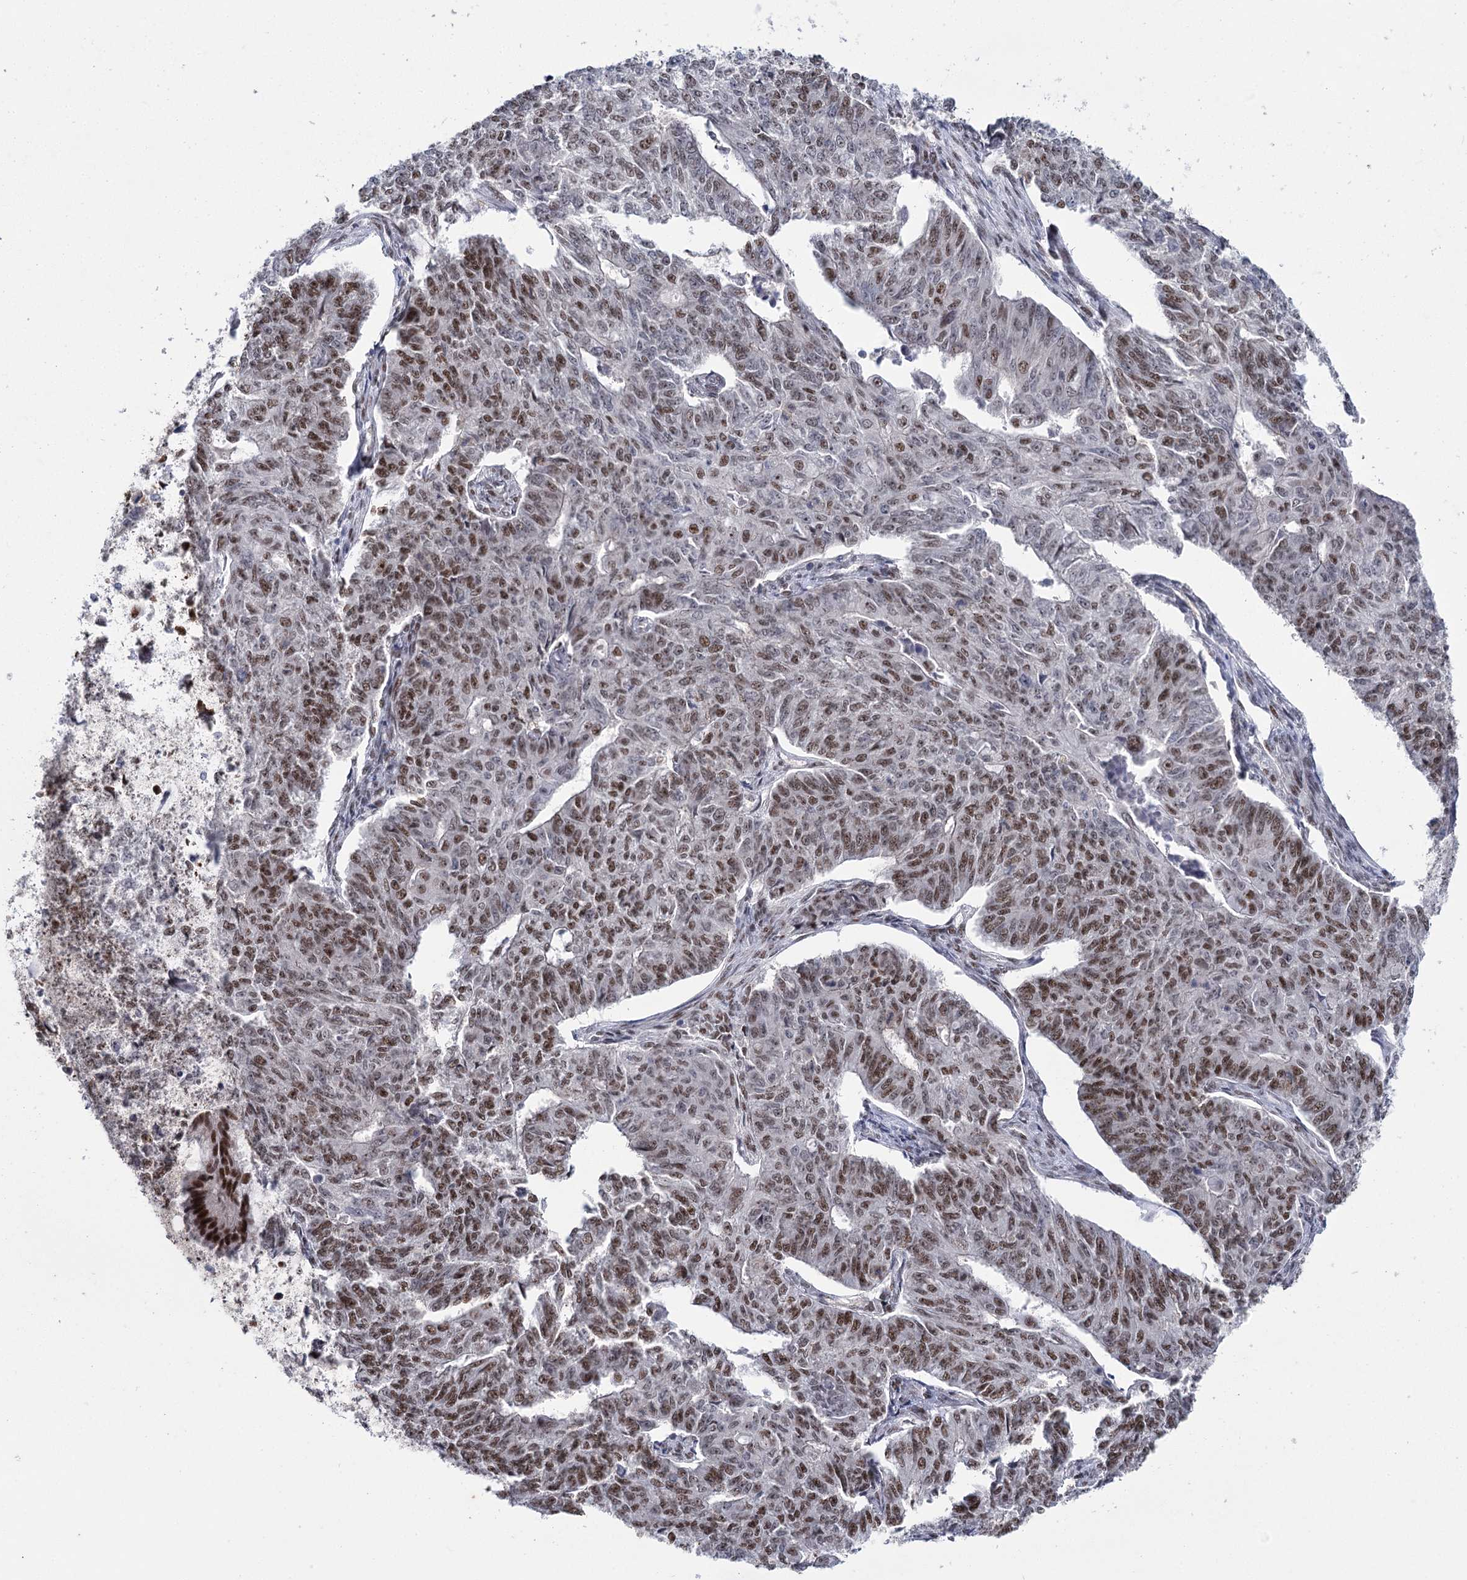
{"staining": {"intensity": "strong", "quantity": "25%-75%", "location": "nuclear"}, "tissue": "endometrial cancer", "cell_type": "Tumor cells", "image_type": "cancer", "snomed": [{"axis": "morphology", "description": "Adenocarcinoma, NOS"}, {"axis": "topography", "description": "Endometrium"}], "caption": "The immunohistochemical stain highlights strong nuclear staining in tumor cells of adenocarcinoma (endometrial) tissue.", "gene": "SCAF8", "patient": {"sex": "female", "age": 32}}